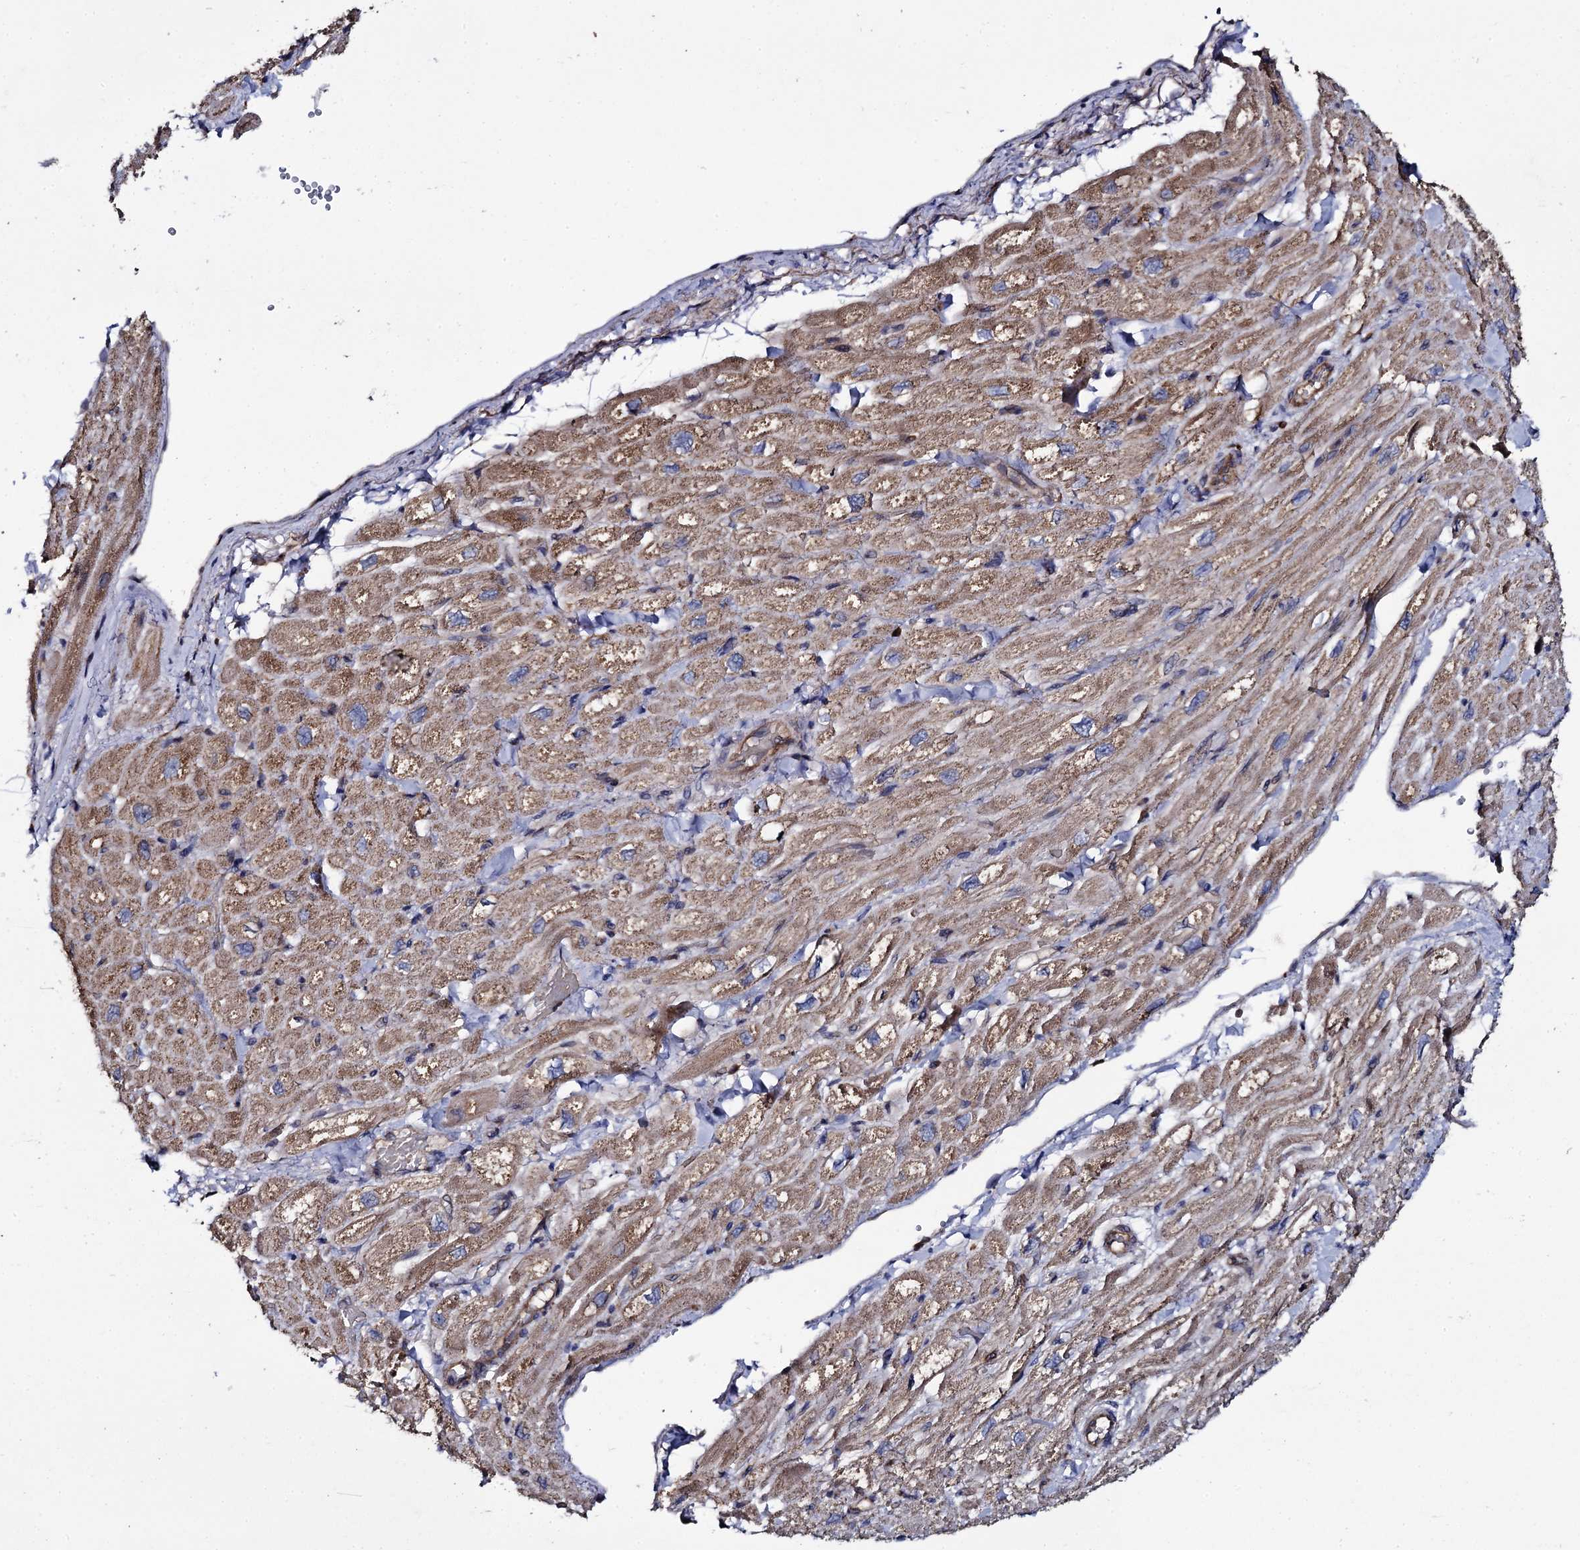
{"staining": {"intensity": "moderate", "quantity": "25%-75%", "location": "cytoplasmic/membranous"}, "tissue": "heart muscle", "cell_type": "Cardiomyocytes", "image_type": "normal", "snomed": [{"axis": "morphology", "description": "Normal tissue, NOS"}, {"axis": "topography", "description": "Heart"}], "caption": "Heart muscle stained with a brown dye reveals moderate cytoplasmic/membranous positive positivity in approximately 25%-75% of cardiomyocytes.", "gene": "TTC23", "patient": {"sex": "male", "age": 65}}